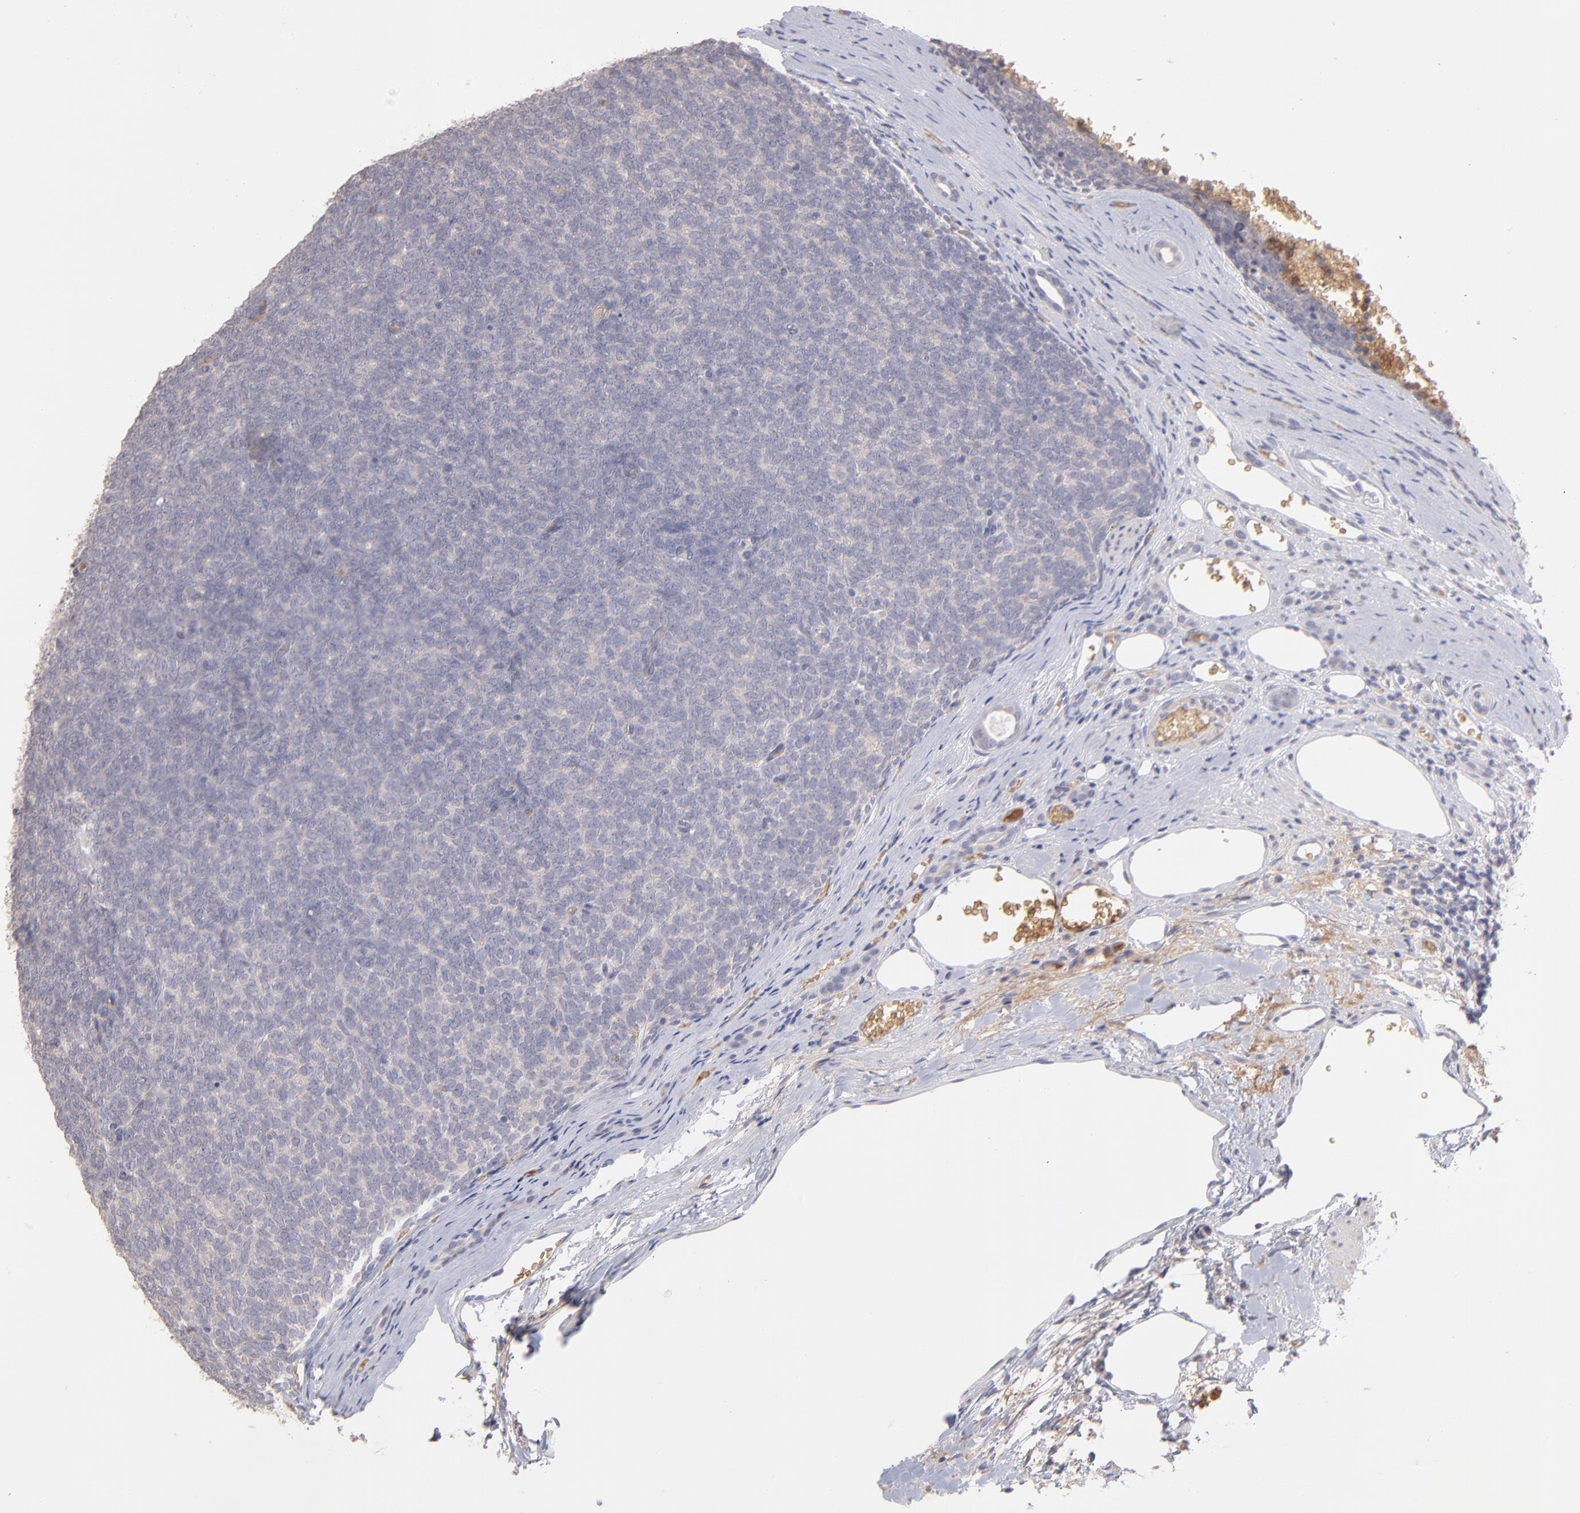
{"staining": {"intensity": "negative", "quantity": "none", "location": "none"}, "tissue": "renal cancer", "cell_type": "Tumor cells", "image_type": "cancer", "snomed": [{"axis": "morphology", "description": "Neoplasm, malignant, NOS"}, {"axis": "topography", "description": "Kidney"}], "caption": "Renal cancer was stained to show a protein in brown. There is no significant expression in tumor cells.", "gene": "F13B", "patient": {"sex": "male", "age": 28}}